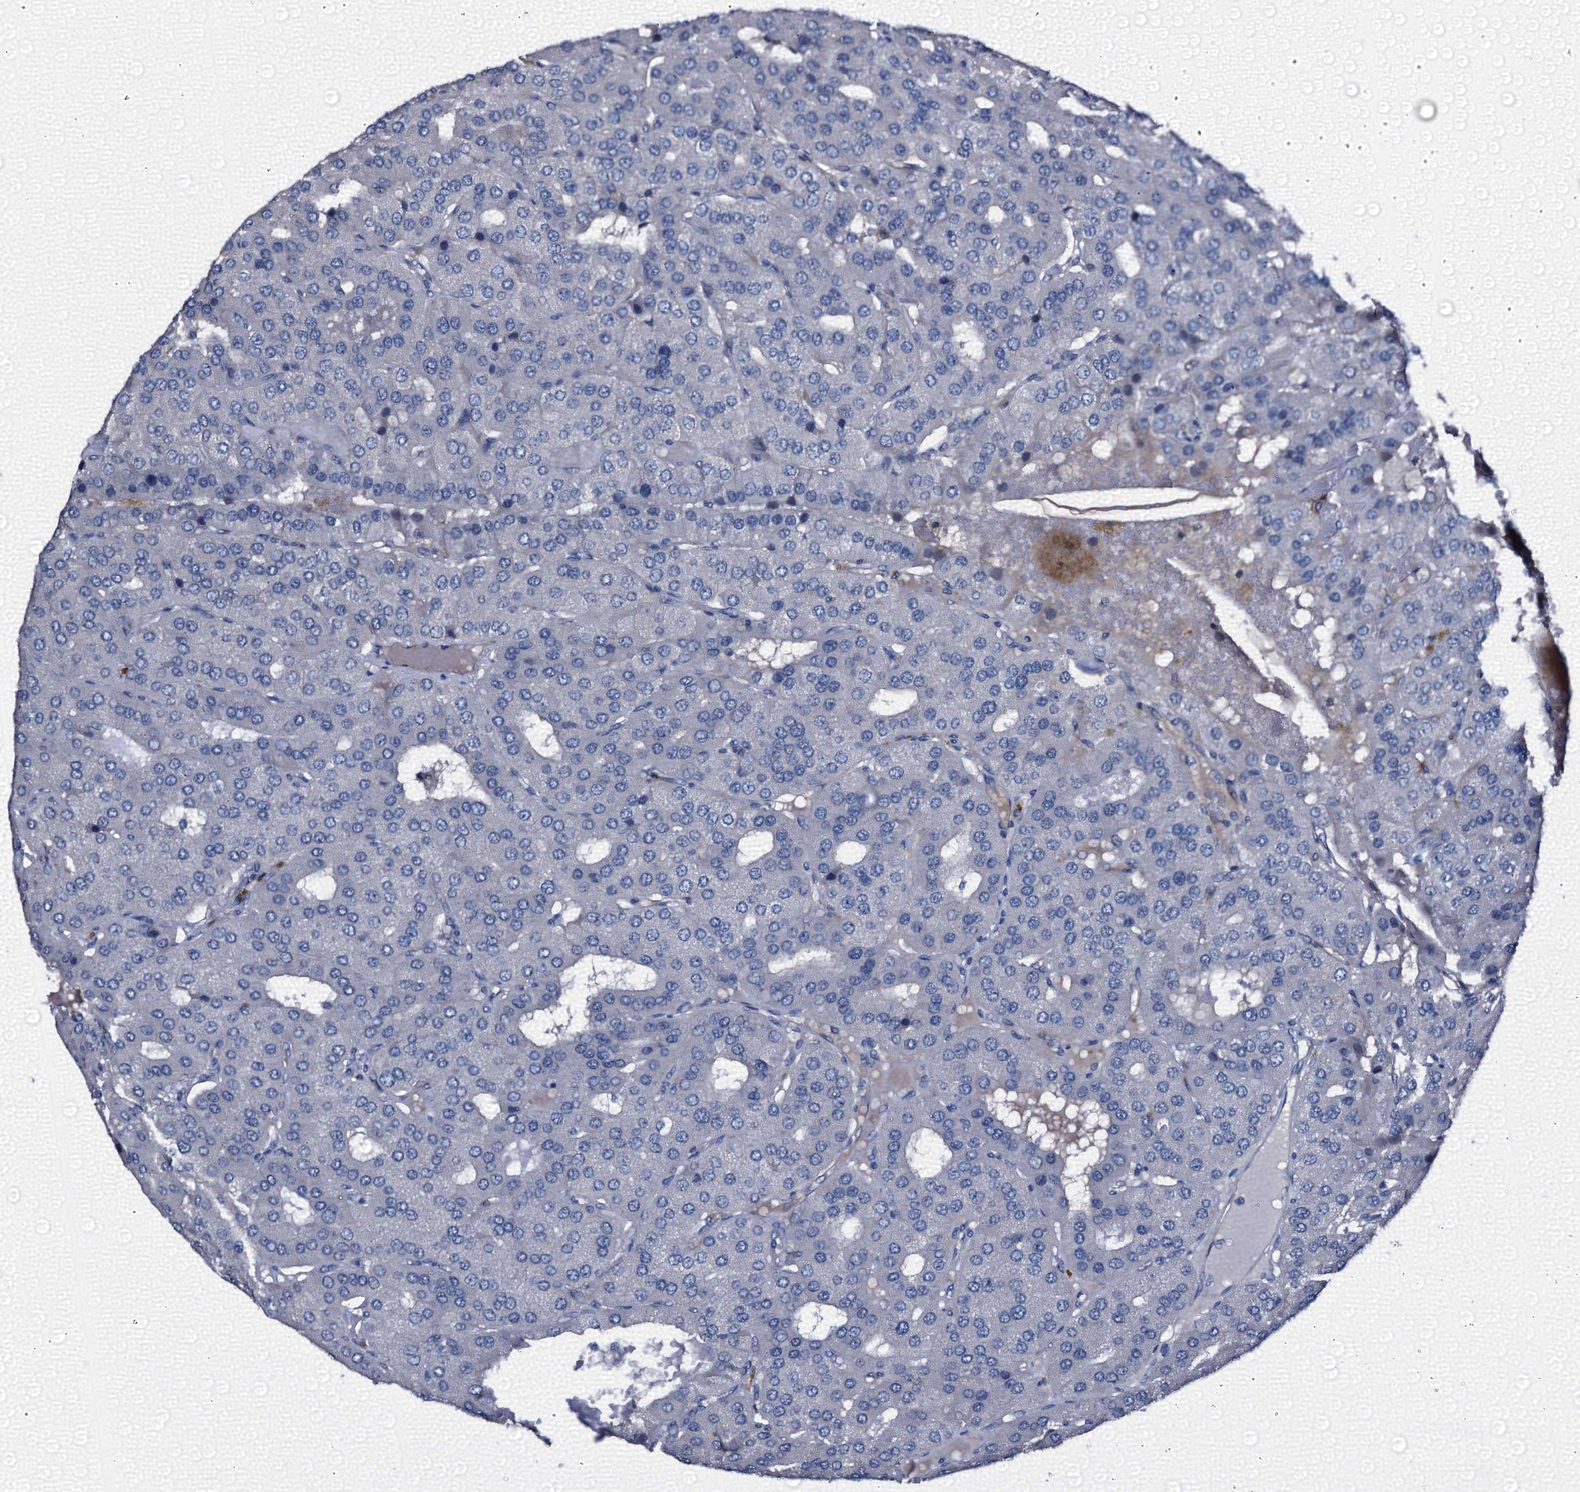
{"staining": {"intensity": "negative", "quantity": "none", "location": "none"}, "tissue": "parathyroid gland", "cell_type": "Glandular cells", "image_type": "normal", "snomed": [{"axis": "morphology", "description": "Normal tissue, NOS"}, {"axis": "morphology", "description": "Adenoma, NOS"}, {"axis": "topography", "description": "Parathyroid gland"}], "caption": "Immunohistochemistry (IHC) histopathology image of normal parathyroid gland: human parathyroid gland stained with DAB demonstrates no significant protein staining in glandular cells. (Immunohistochemistry, brightfield microscopy, high magnification).", "gene": "EMG1", "patient": {"sex": "female", "age": 86}}